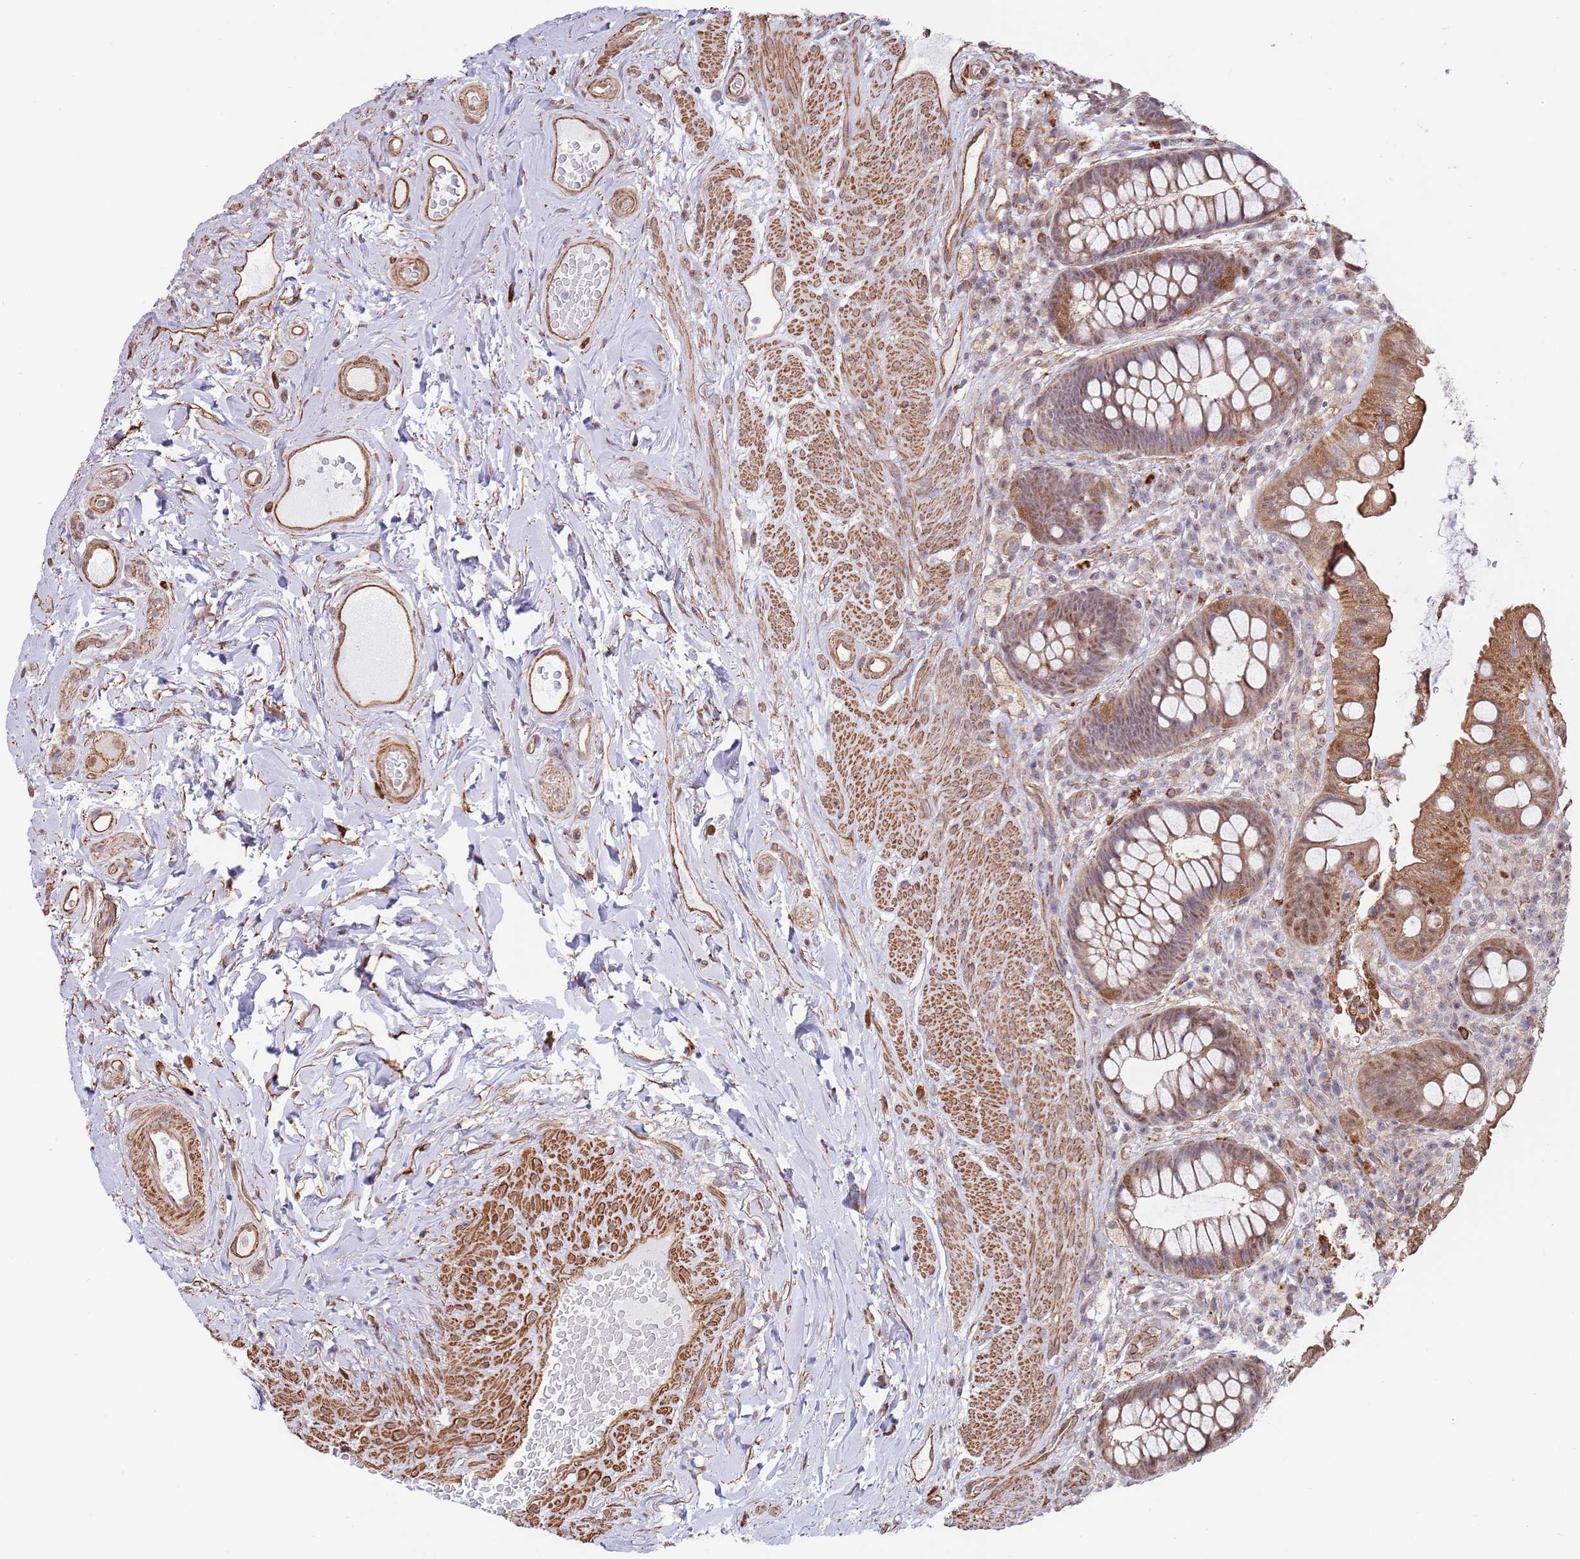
{"staining": {"intensity": "moderate", "quantity": ">75%", "location": "cytoplasmic/membranous,nuclear"}, "tissue": "rectum", "cell_type": "Glandular cells", "image_type": "normal", "snomed": [{"axis": "morphology", "description": "Normal tissue, NOS"}, {"axis": "topography", "description": "Rectum"}, {"axis": "topography", "description": "Peripheral nerve tissue"}], "caption": "A medium amount of moderate cytoplasmic/membranous,nuclear positivity is present in approximately >75% of glandular cells in normal rectum. (Brightfield microscopy of DAB IHC at high magnification).", "gene": "BPNT1", "patient": {"sex": "female", "age": 69}}